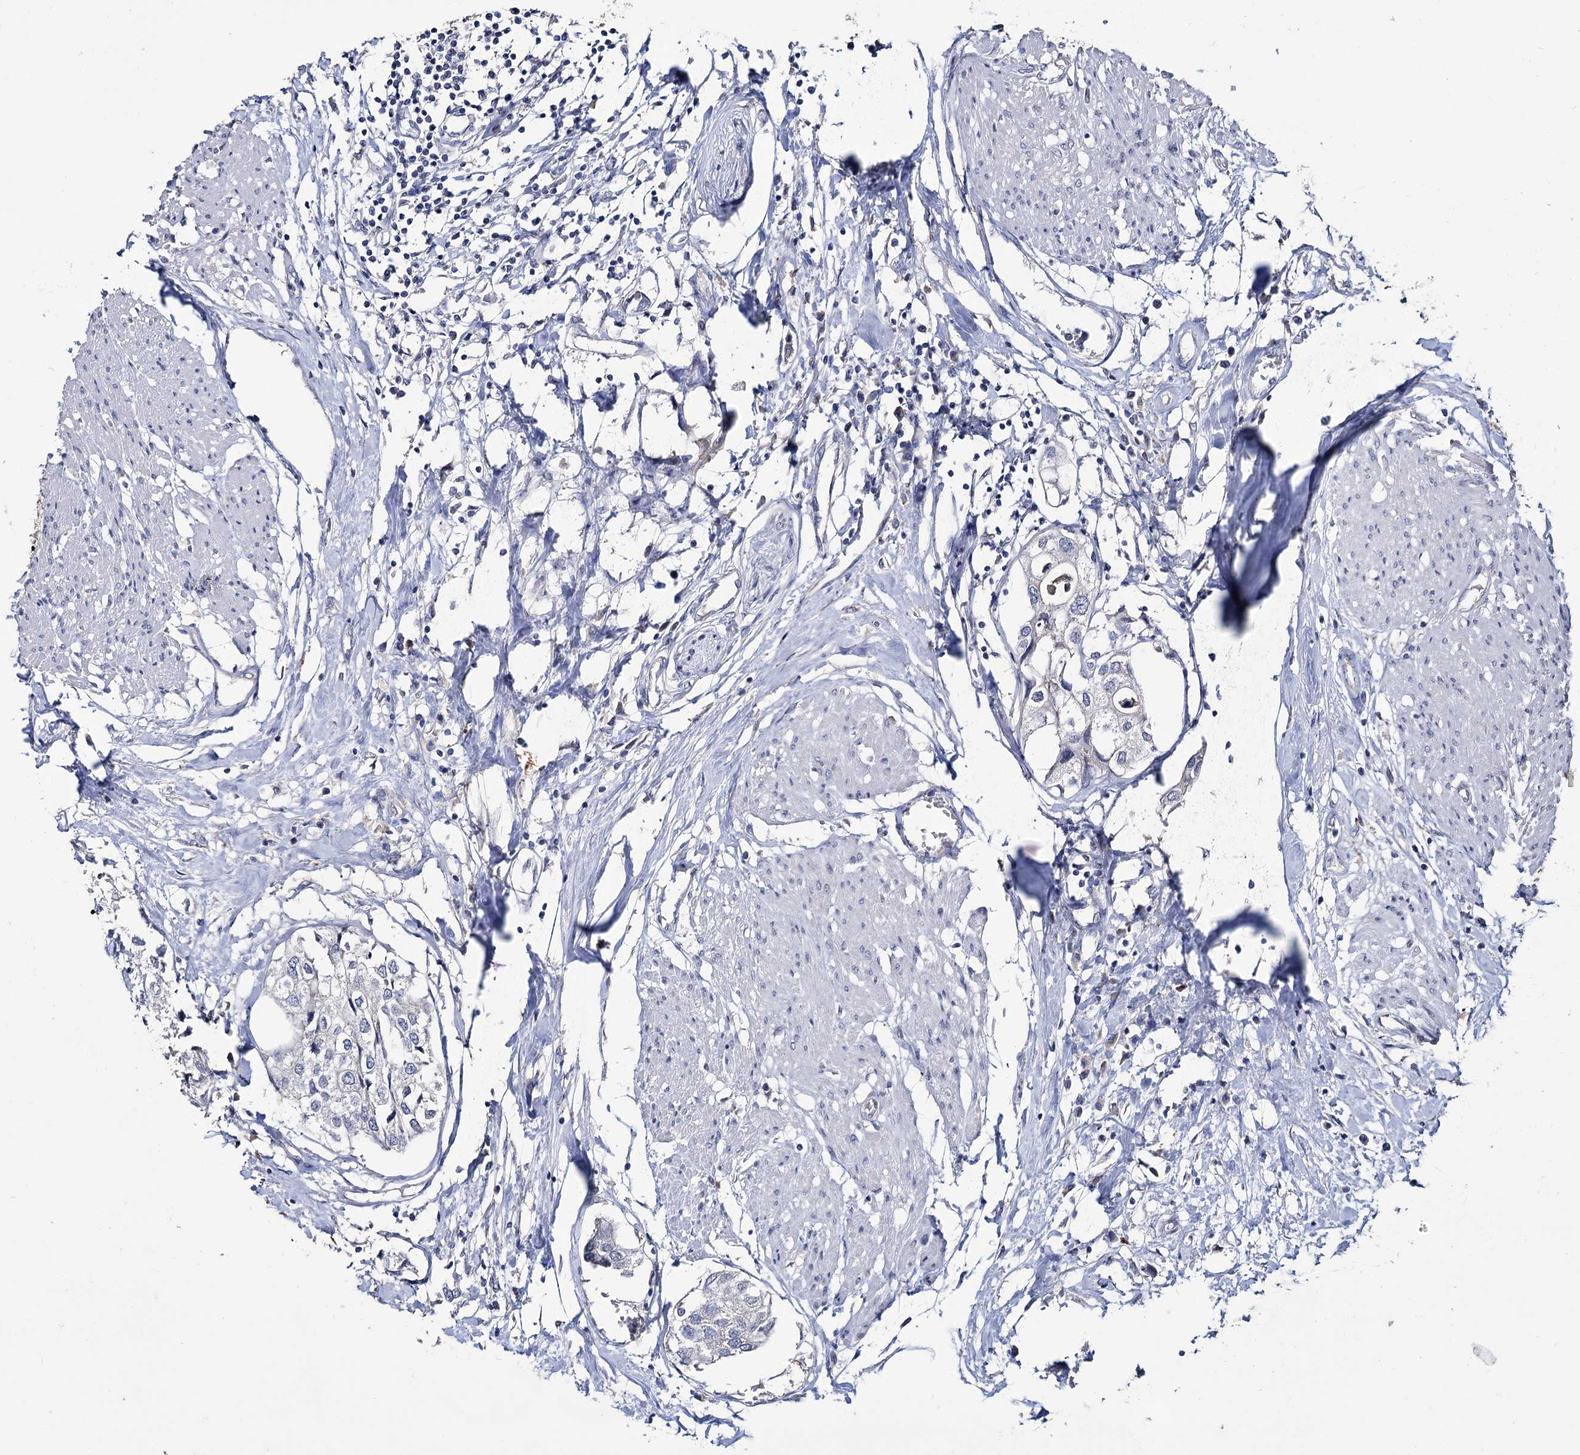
{"staining": {"intensity": "negative", "quantity": "none", "location": "none"}, "tissue": "urothelial cancer", "cell_type": "Tumor cells", "image_type": "cancer", "snomed": [{"axis": "morphology", "description": "Urothelial carcinoma, High grade"}, {"axis": "topography", "description": "Urinary bladder"}], "caption": "This is a histopathology image of IHC staining of urothelial cancer, which shows no staining in tumor cells. (Brightfield microscopy of DAB IHC at high magnification).", "gene": "EPB41L5", "patient": {"sex": "male", "age": 64}}